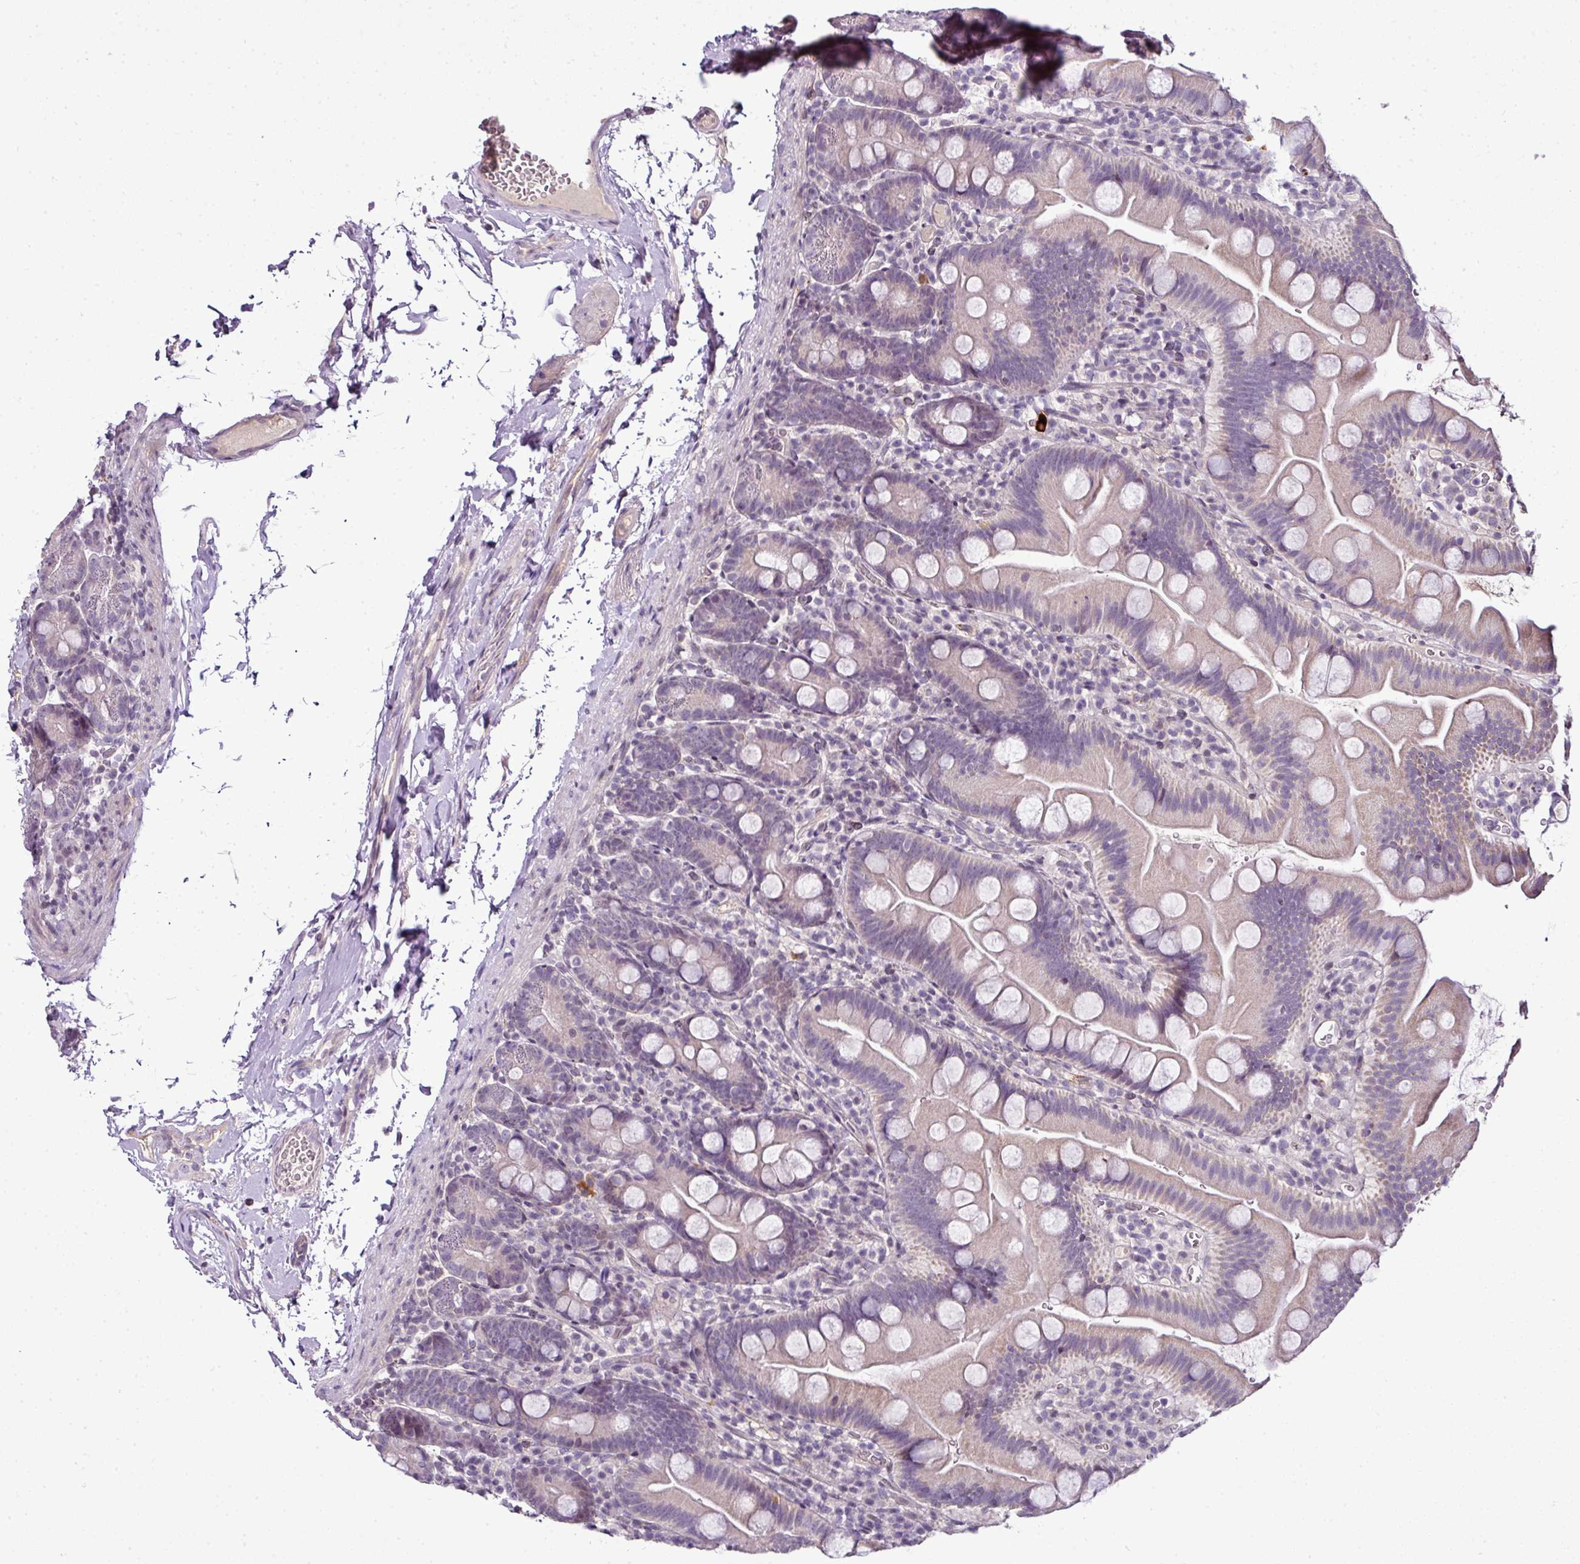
{"staining": {"intensity": "negative", "quantity": "none", "location": "none"}, "tissue": "small intestine", "cell_type": "Glandular cells", "image_type": "normal", "snomed": [{"axis": "morphology", "description": "Normal tissue, NOS"}, {"axis": "topography", "description": "Small intestine"}], "caption": "Protein analysis of benign small intestine reveals no significant positivity in glandular cells. (Immunohistochemistry, brightfield microscopy, high magnification).", "gene": "TEX30", "patient": {"sex": "female", "age": 68}}